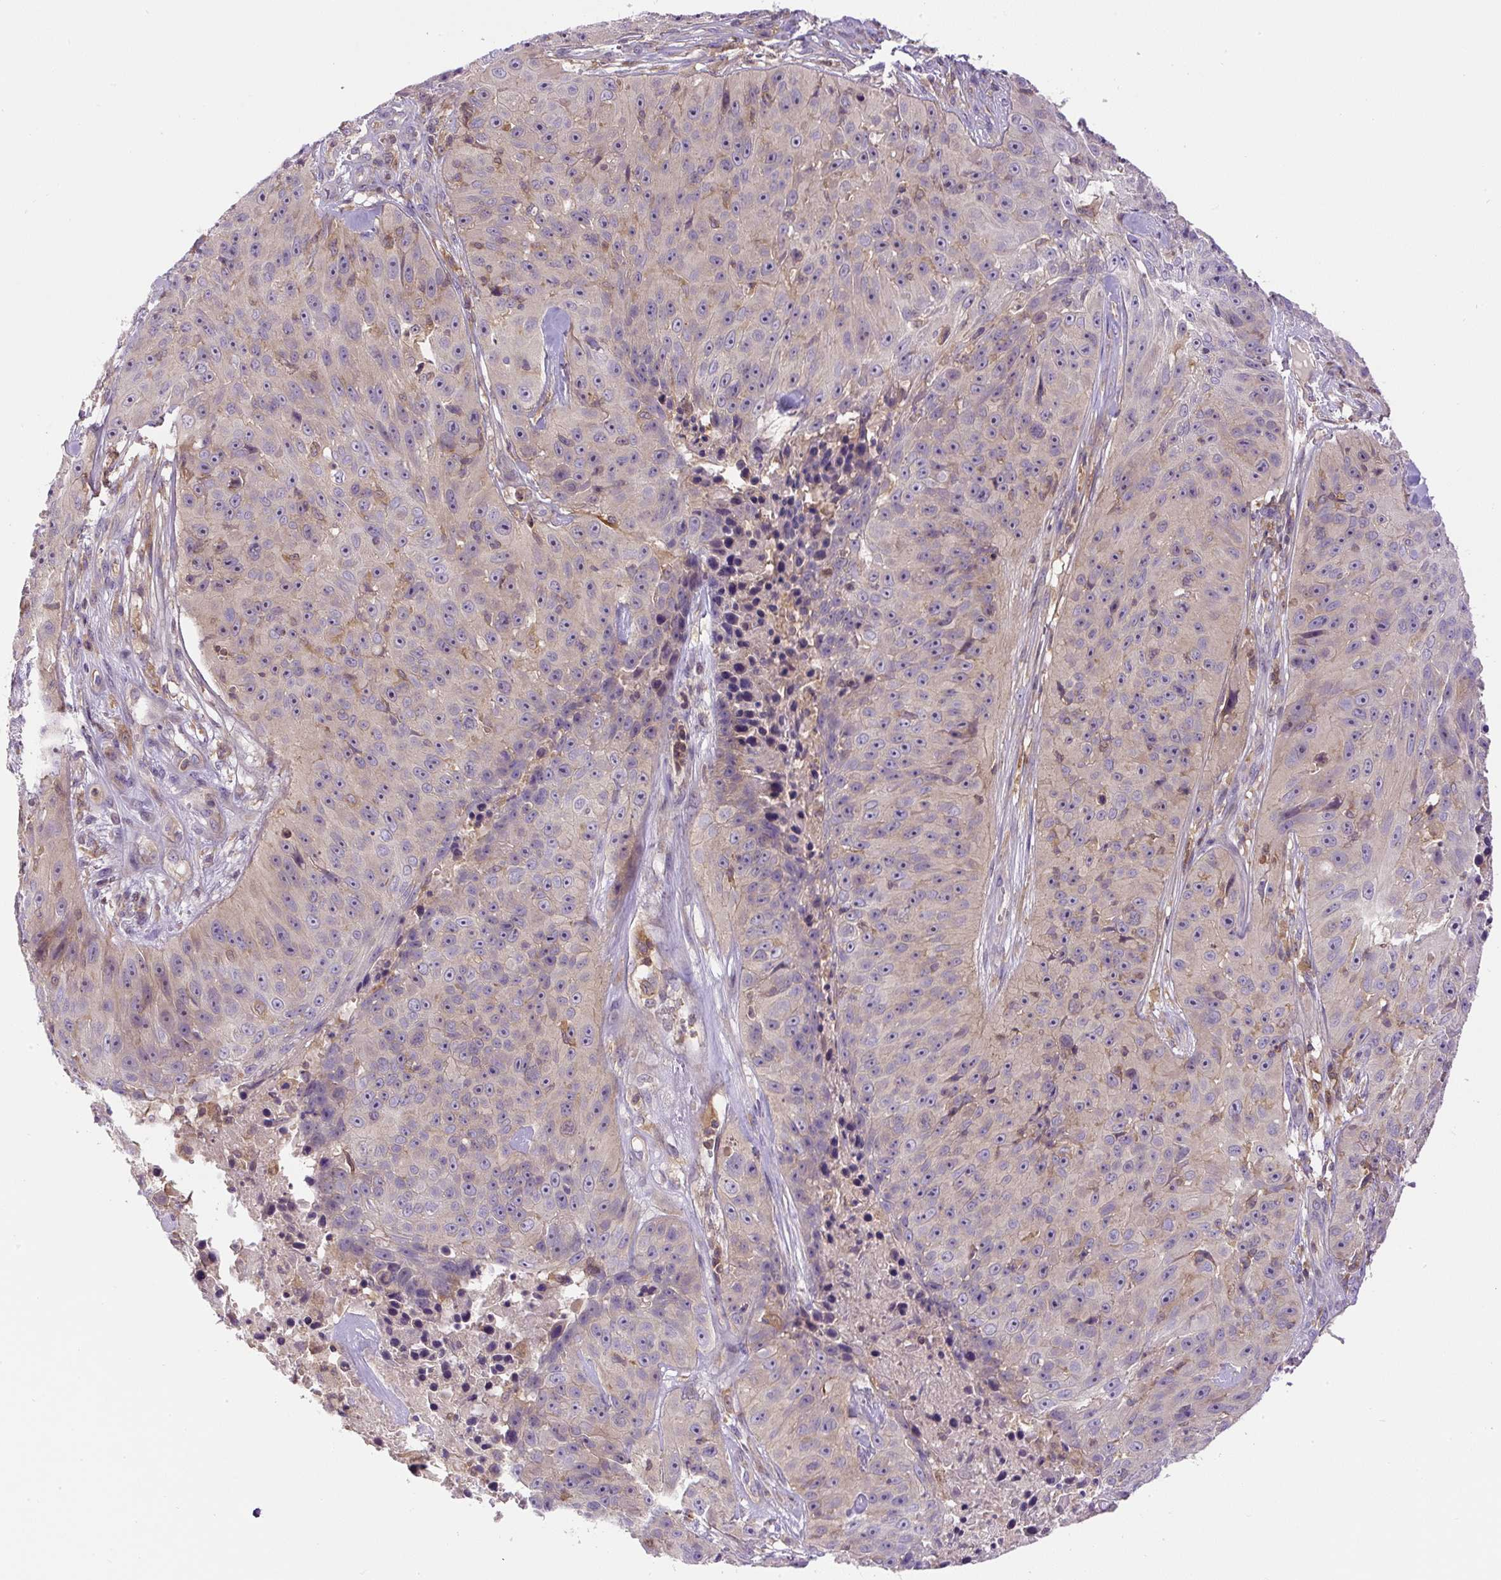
{"staining": {"intensity": "negative", "quantity": "none", "location": "none"}, "tissue": "skin cancer", "cell_type": "Tumor cells", "image_type": "cancer", "snomed": [{"axis": "morphology", "description": "Squamous cell carcinoma, NOS"}, {"axis": "topography", "description": "Skin"}], "caption": "A micrograph of human skin cancer (squamous cell carcinoma) is negative for staining in tumor cells.", "gene": "CCDC28A", "patient": {"sex": "female", "age": 87}}